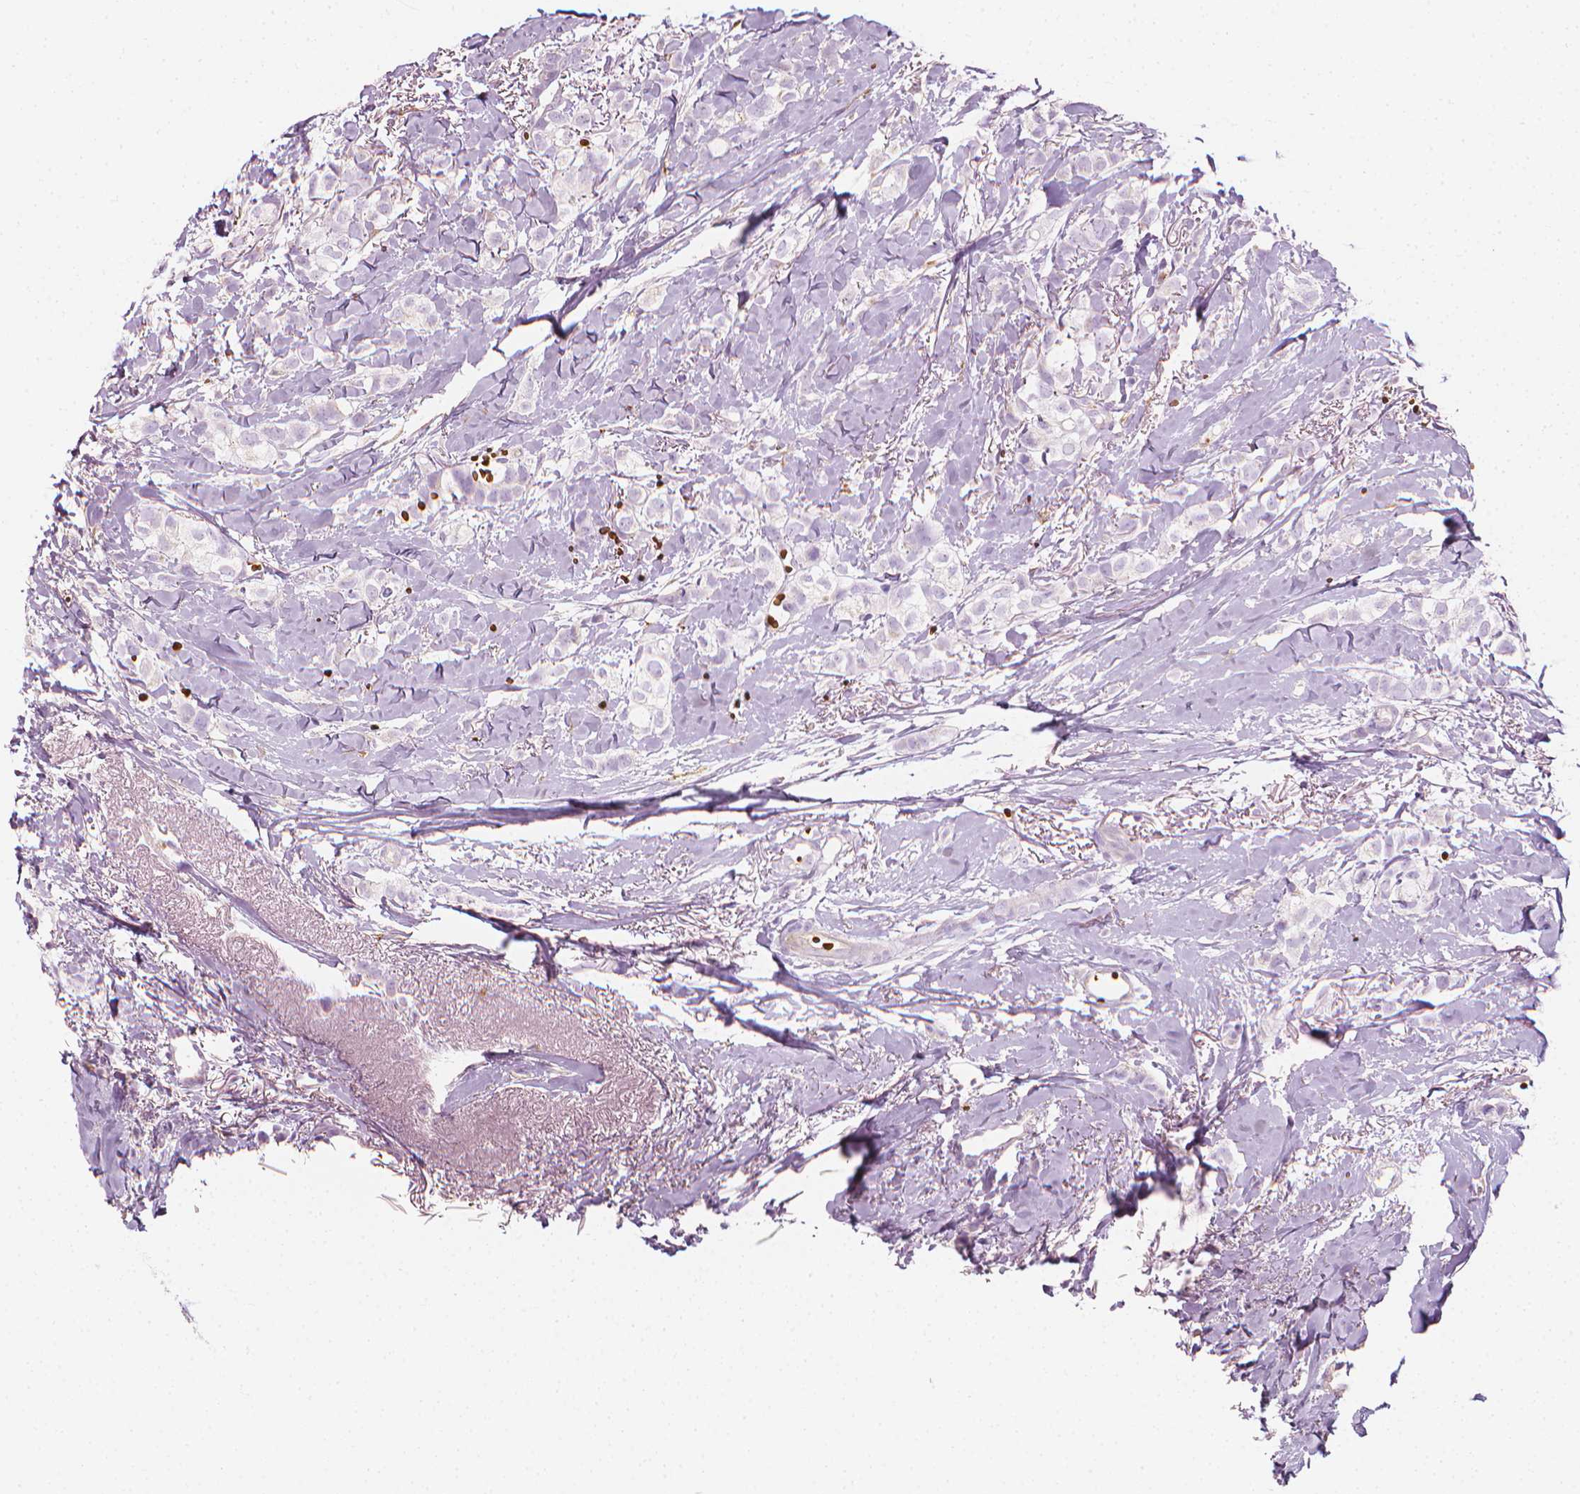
{"staining": {"intensity": "negative", "quantity": "none", "location": "none"}, "tissue": "breast cancer", "cell_type": "Tumor cells", "image_type": "cancer", "snomed": [{"axis": "morphology", "description": "Duct carcinoma"}, {"axis": "topography", "description": "Breast"}], "caption": "Human infiltrating ductal carcinoma (breast) stained for a protein using IHC demonstrates no staining in tumor cells.", "gene": "CES1", "patient": {"sex": "female", "age": 85}}